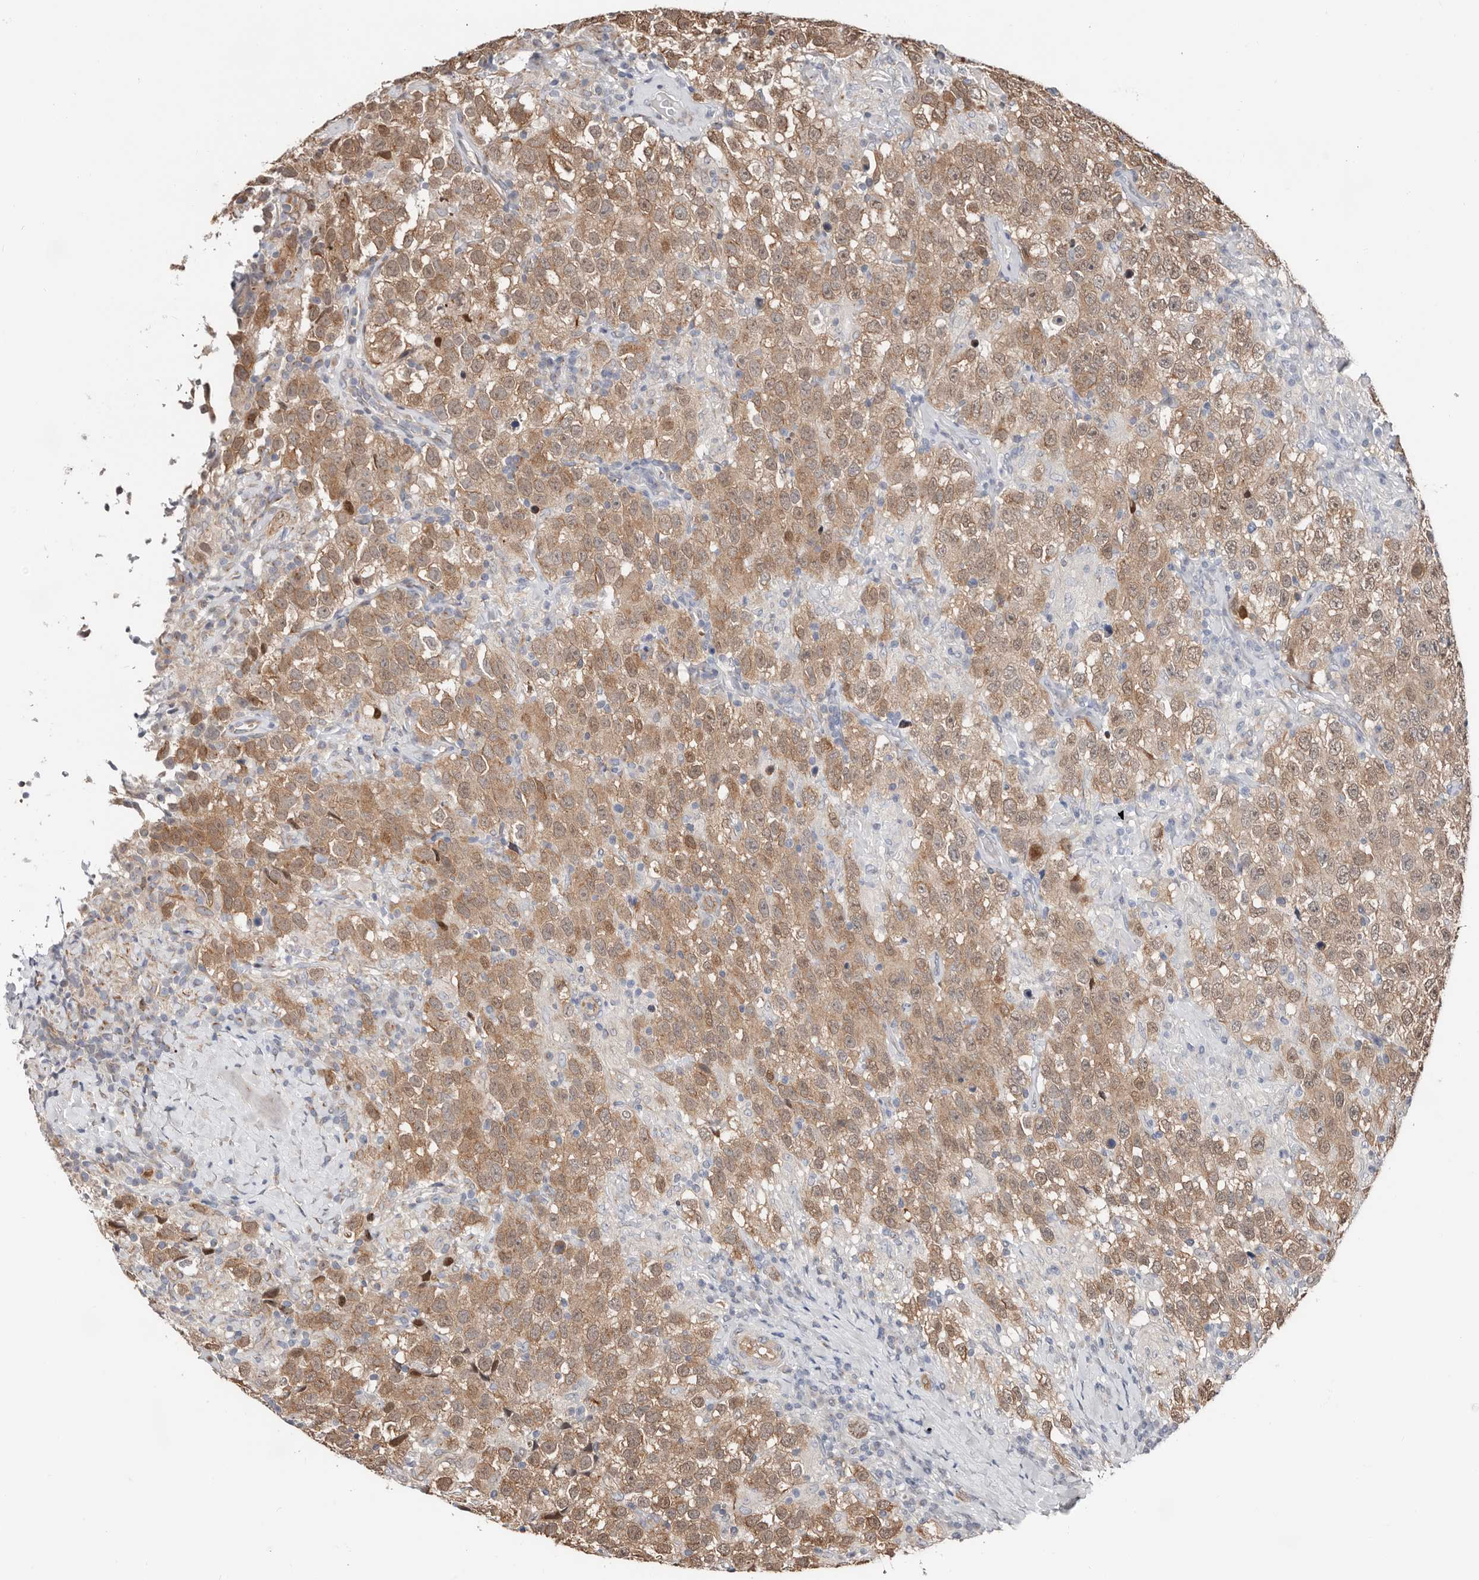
{"staining": {"intensity": "moderate", "quantity": ">75%", "location": "cytoplasmic/membranous"}, "tissue": "testis cancer", "cell_type": "Tumor cells", "image_type": "cancer", "snomed": [{"axis": "morphology", "description": "Seminoma, NOS"}, {"axis": "topography", "description": "Testis"}], "caption": "Testis seminoma stained for a protein (brown) shows moderate cytoplasmic/membranous positive expression in about >75% of tumor cells.", "gene": "ASRGL1", "patient": {"sex": "male", "age": 41}}